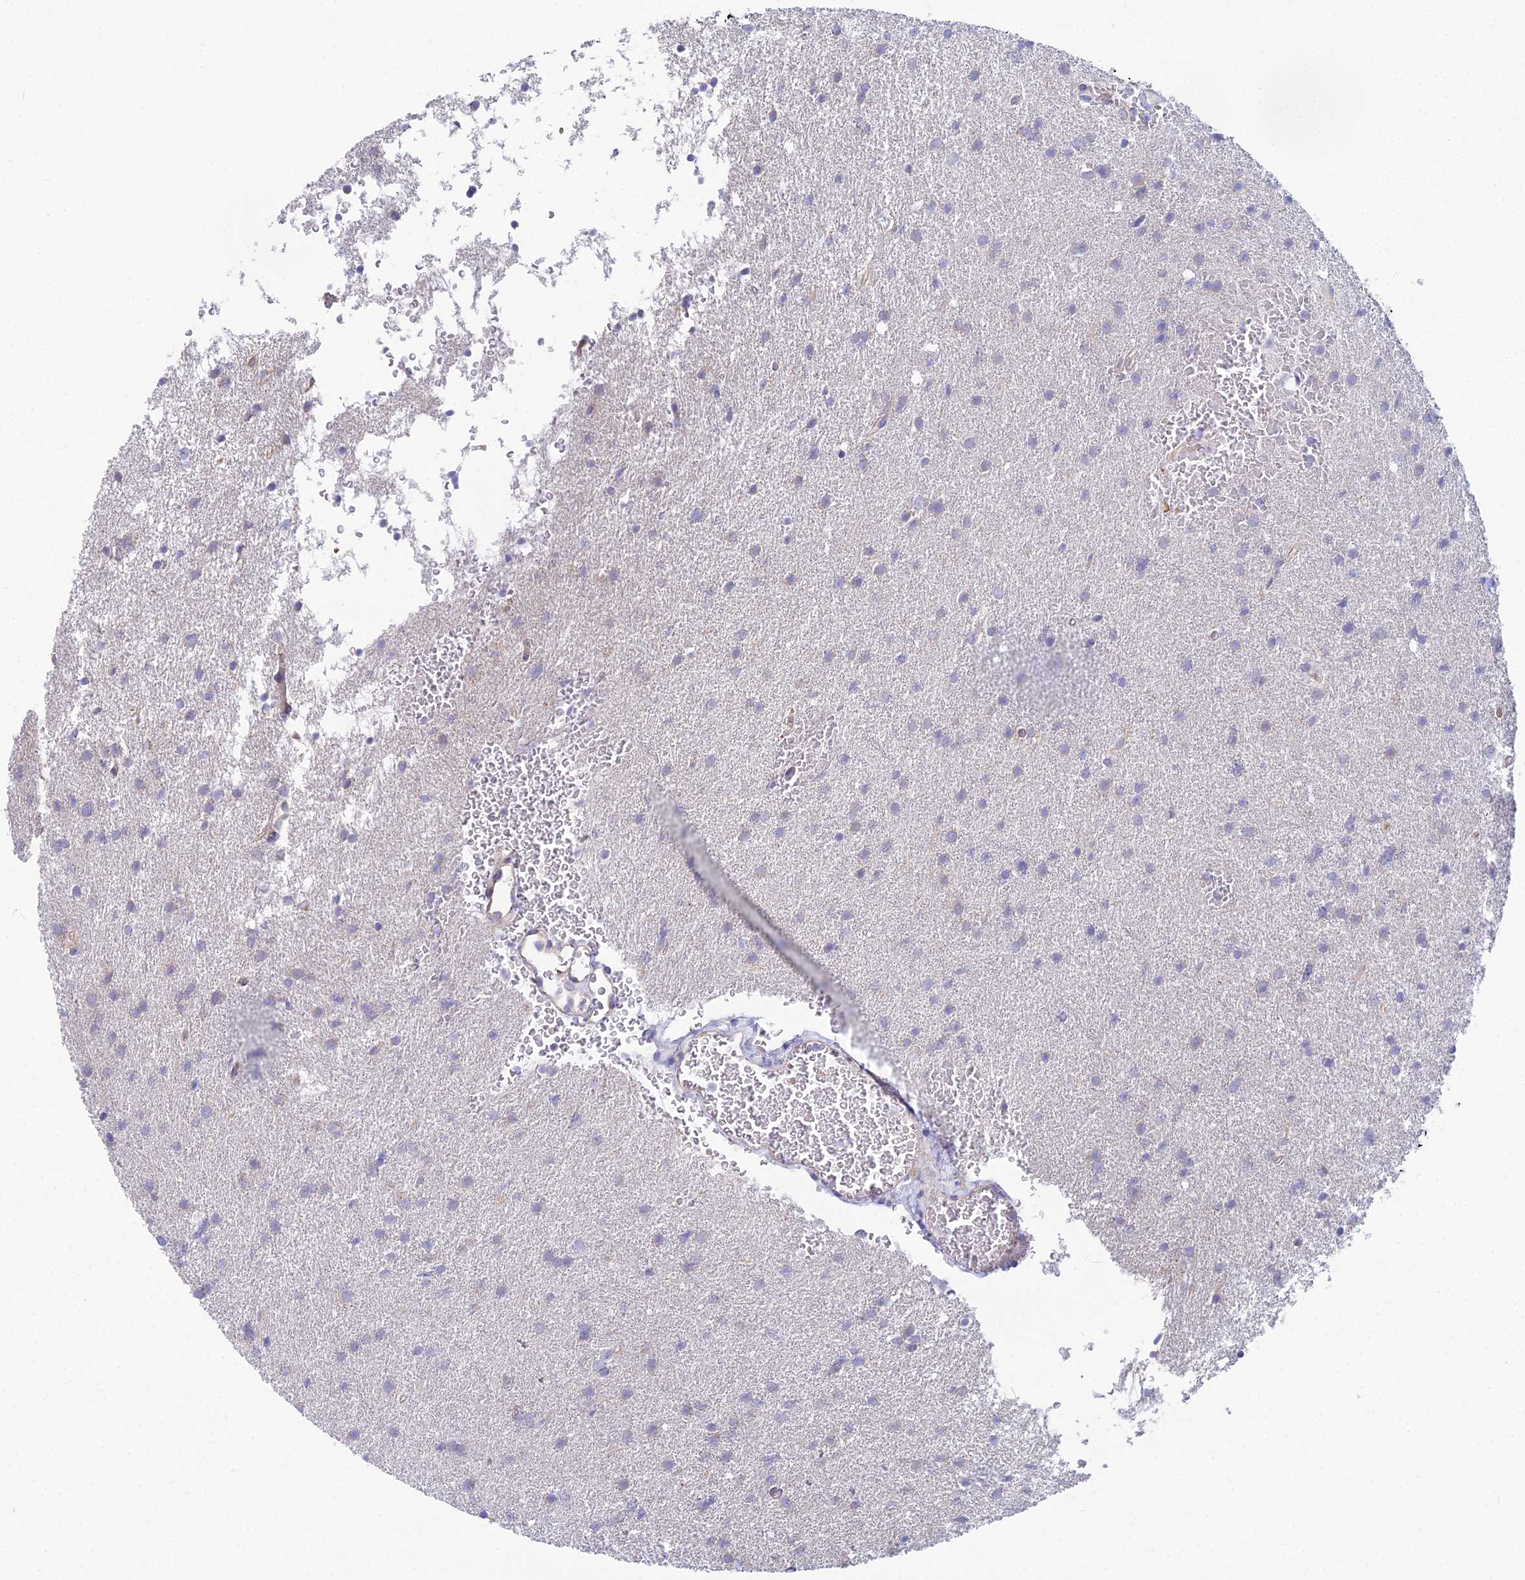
{"staining": {"intensity": "negative", "quantity": "none", "location": "none"}, "tissue": "glioma", "cell_type": "Tumor cells", "image_type": "cancer", "snomed": [{"axis": "morphology", "description": "Glioma, malignant, High grade"}, {"axis": "topography", "description": "Cerebral cortex"}], "caption": "Image shows no protein positivity in tumor cells of malignant high-grade glioma tissue. (DAB immunohistochemistry, high magnification).", "gene": "ZNF564", "patient": {"sex": "female", "age": 36}}